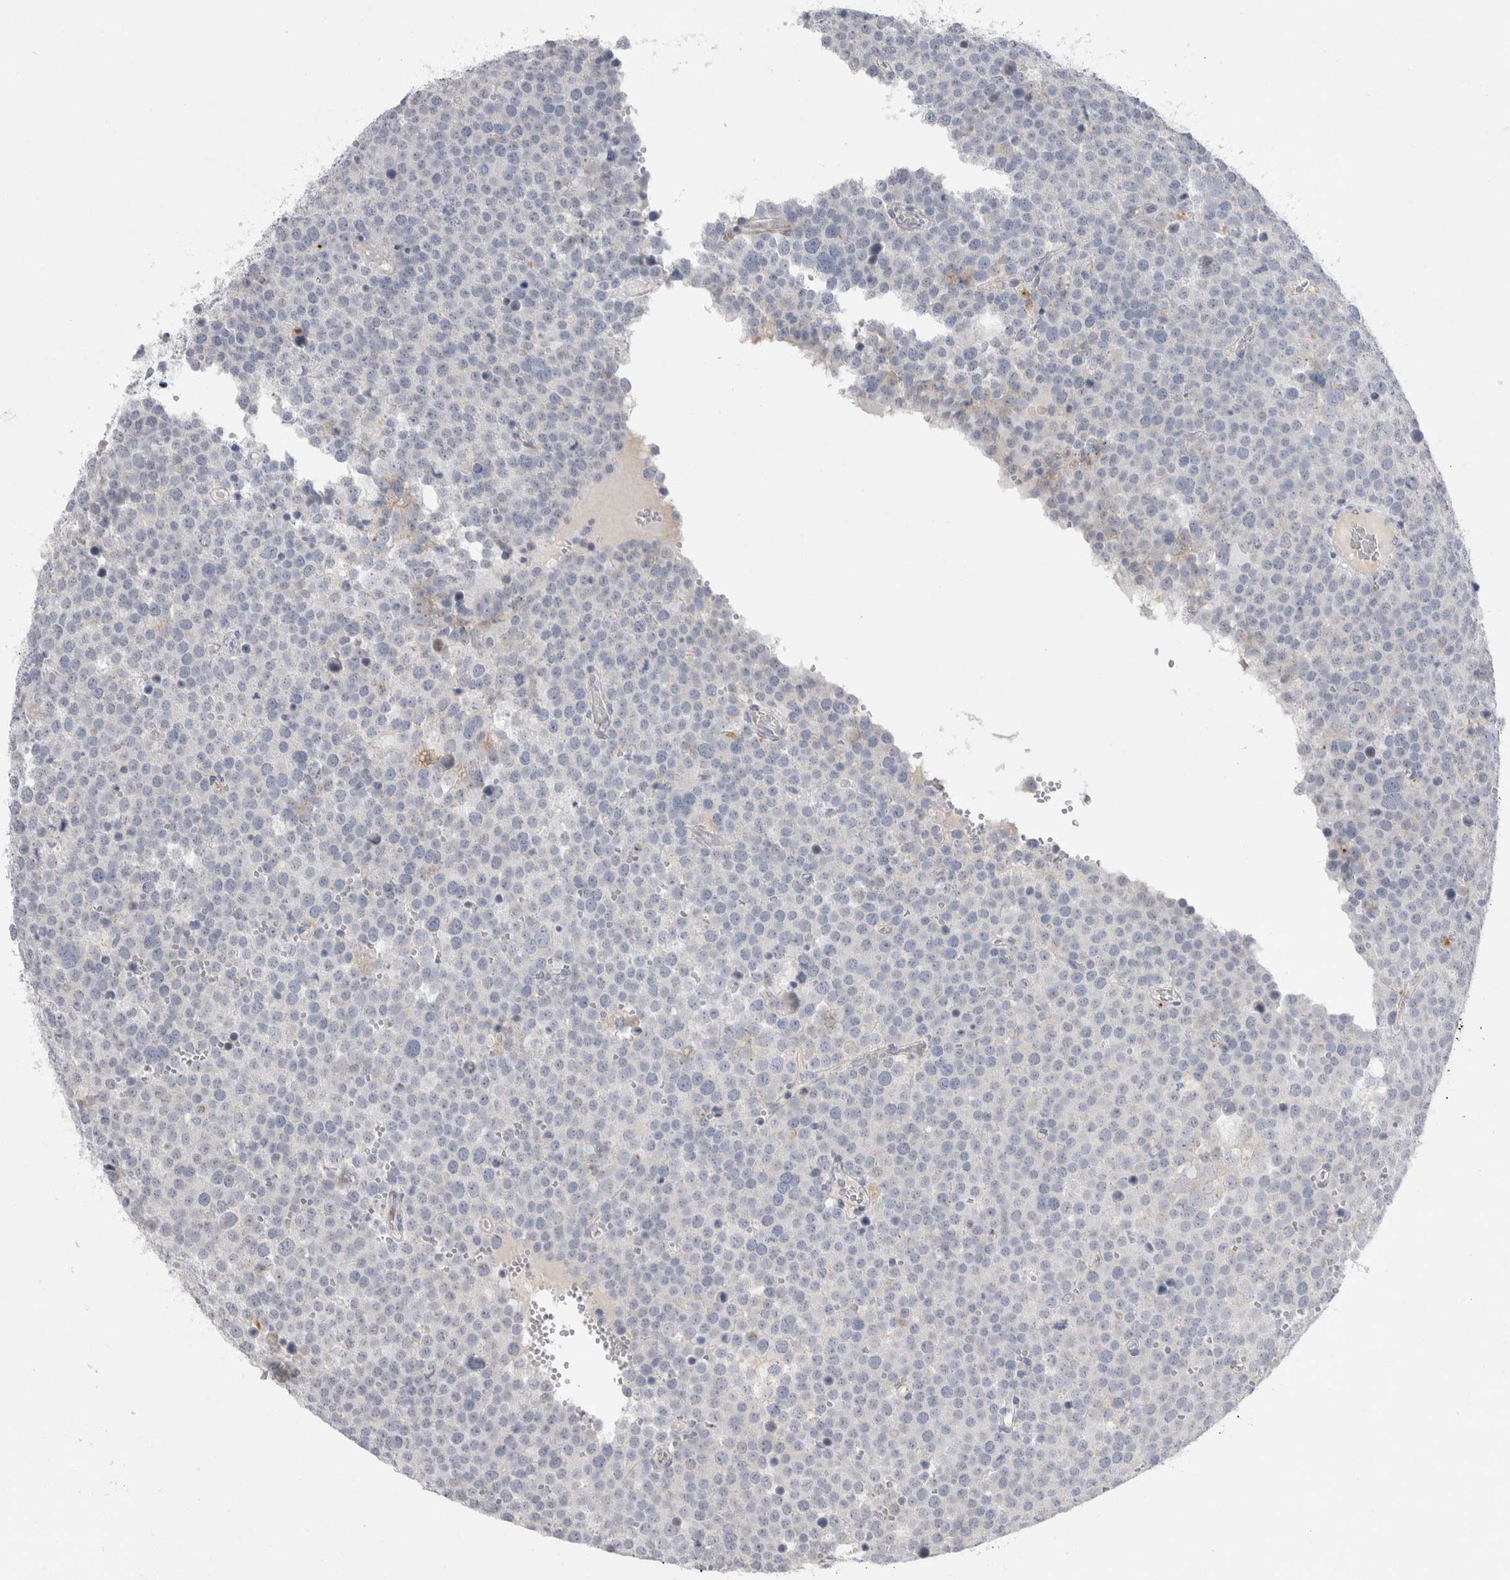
{"staining": {"intensity": "negative", "quantity": "none", "location": "none"}, "tissue": "testis cancer", "cell_type": "Tumor cells", "image_type": "cancer", "snomed": [{"axis": "morphology", "description": "Seminoma, NOS"}, {"axis": "topography", "description": "Testis"}], "caption": "Immunohistochemical staining of seminoma (testis) displays no significant positivity in tumor cells.", "gene": "GAA", "patient": {"sex": "male", "age": 71}}